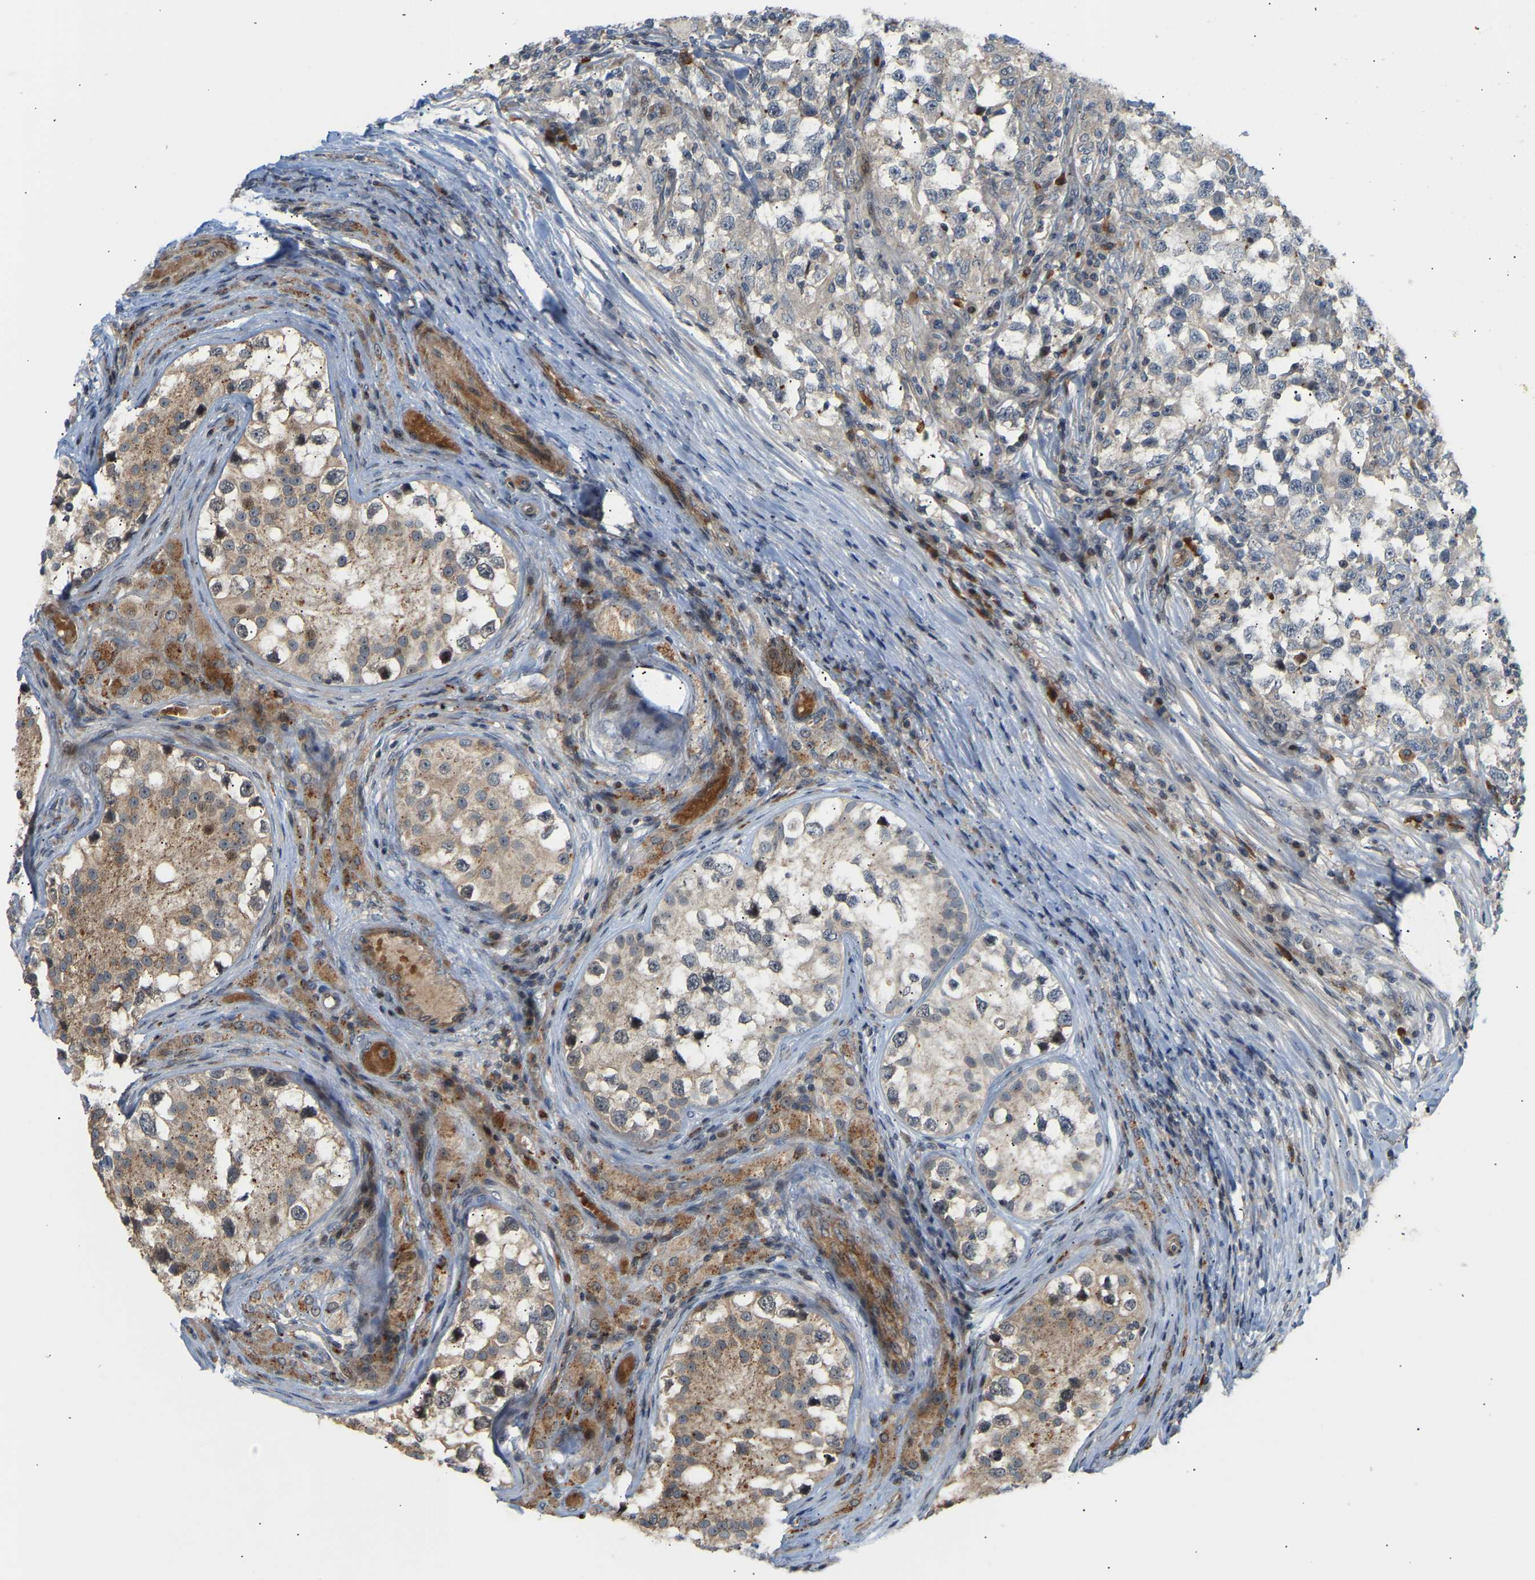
{"staining": {"intensity": "negative", "quantity": "none", "location": "none"}, "tissue": "testis cancer", "cell_type": "Tumor cells", "image_type": "cancer", "snomed": [{"axis": "morphology", "description": "Carcinoma, Embryonal, NOS"}, {"axis": "topography", "description": "Testis"}], "caption": "High power microscopy photomicrograph of an immunohistochemistry photomicrograph of testis cancer (embryonal carcinoma), revealing no significant positivity in tumor cells.", "gene": "POGLUT2", "patient": {"sex": "male", "age": 21}}